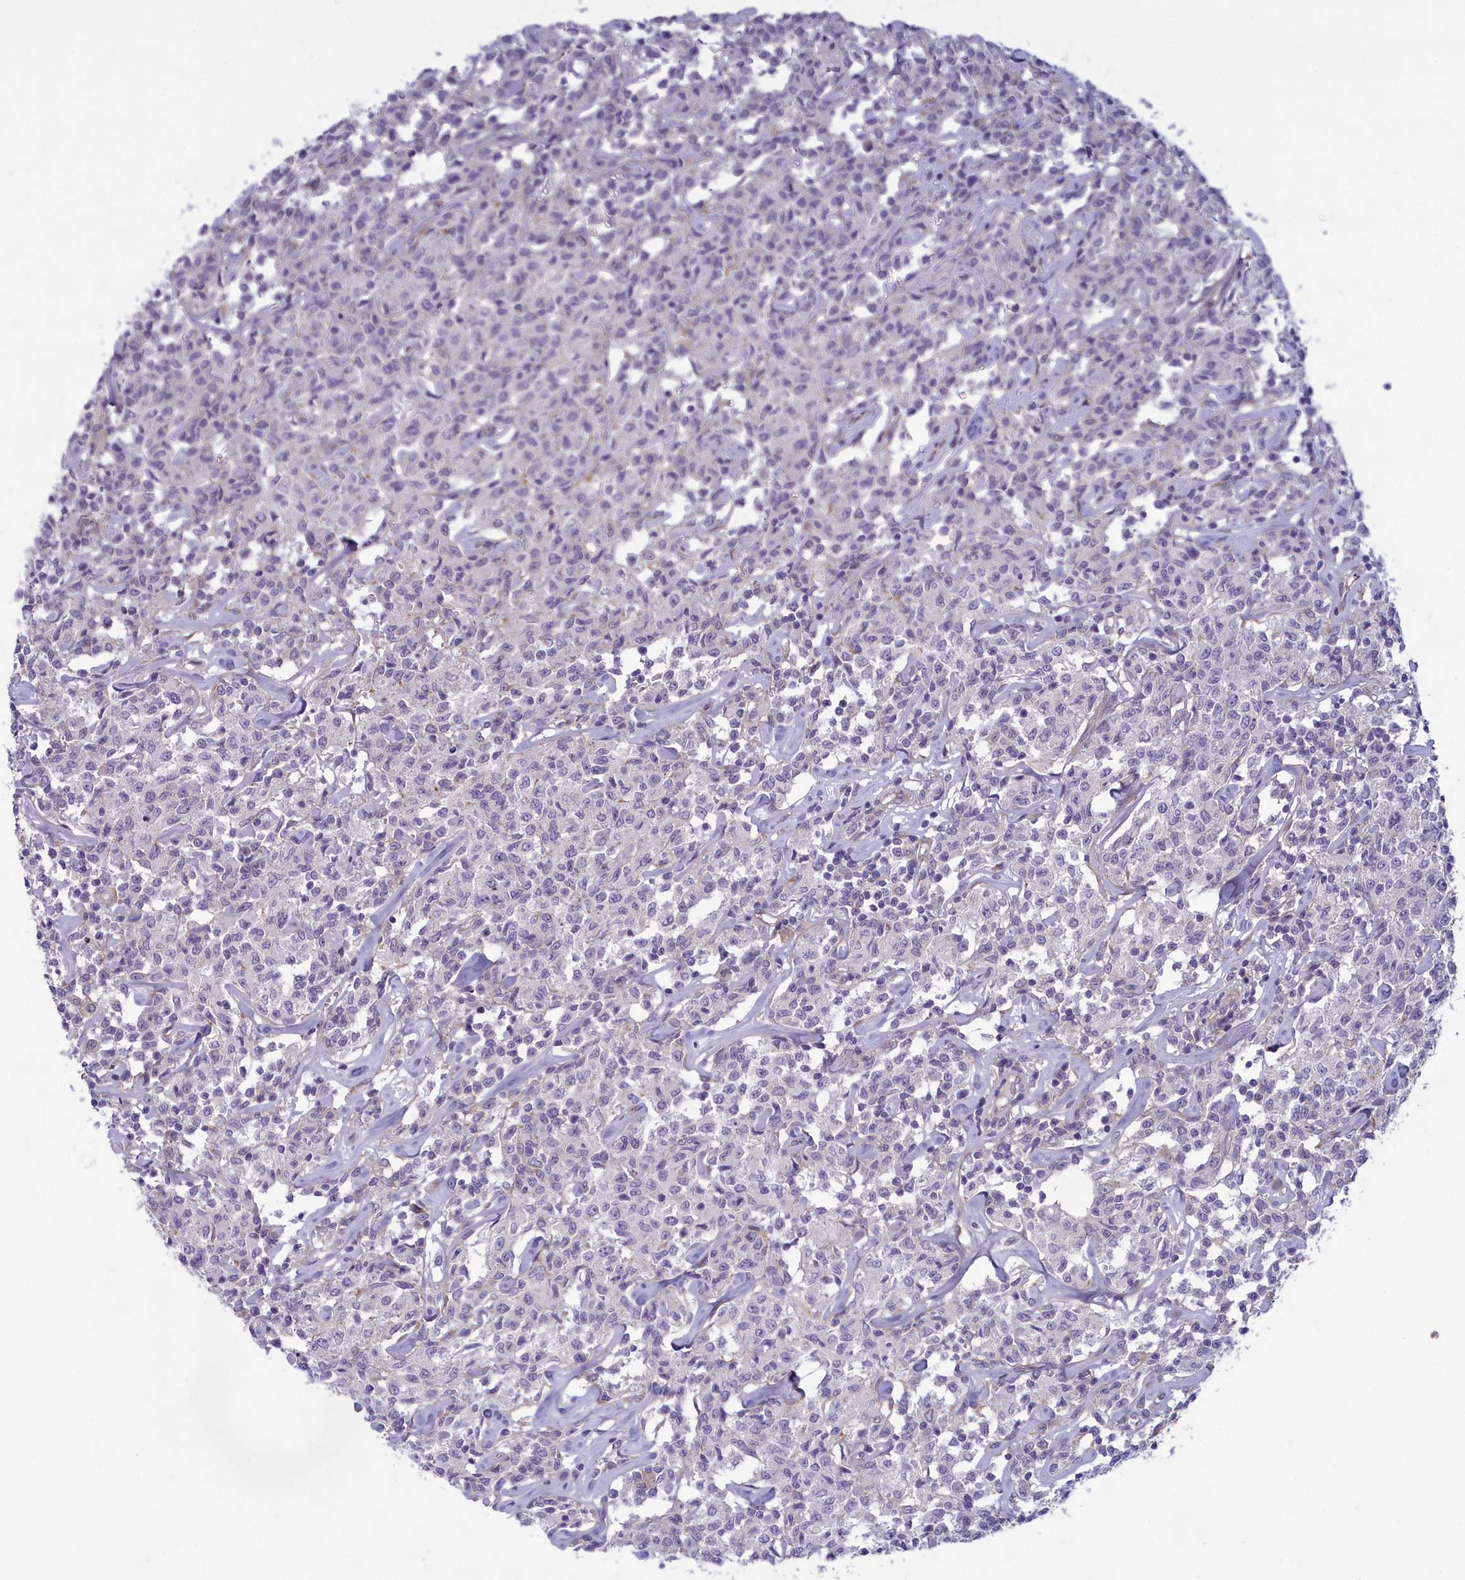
{"staining": {"intensity": "negative", "quantity": "none", "location": "none"}, "tissue": "lymphoma", "cell_type": "Tumor cells", "image_type": "cancer", "snomed": [{"axis": "morphology", "description": "Malignant lymphoma, non-Hodgkin's type, Low grade"}, {"axis": "topography", "description": "Small intestine"}], "caption": "Tumor cells show no significant protein positivity in malignant lymphoma, non-Hodgkin's type (low-grade).", "gene": "PLEKHG6", "patient": {"sex": "female", "age": 59}}